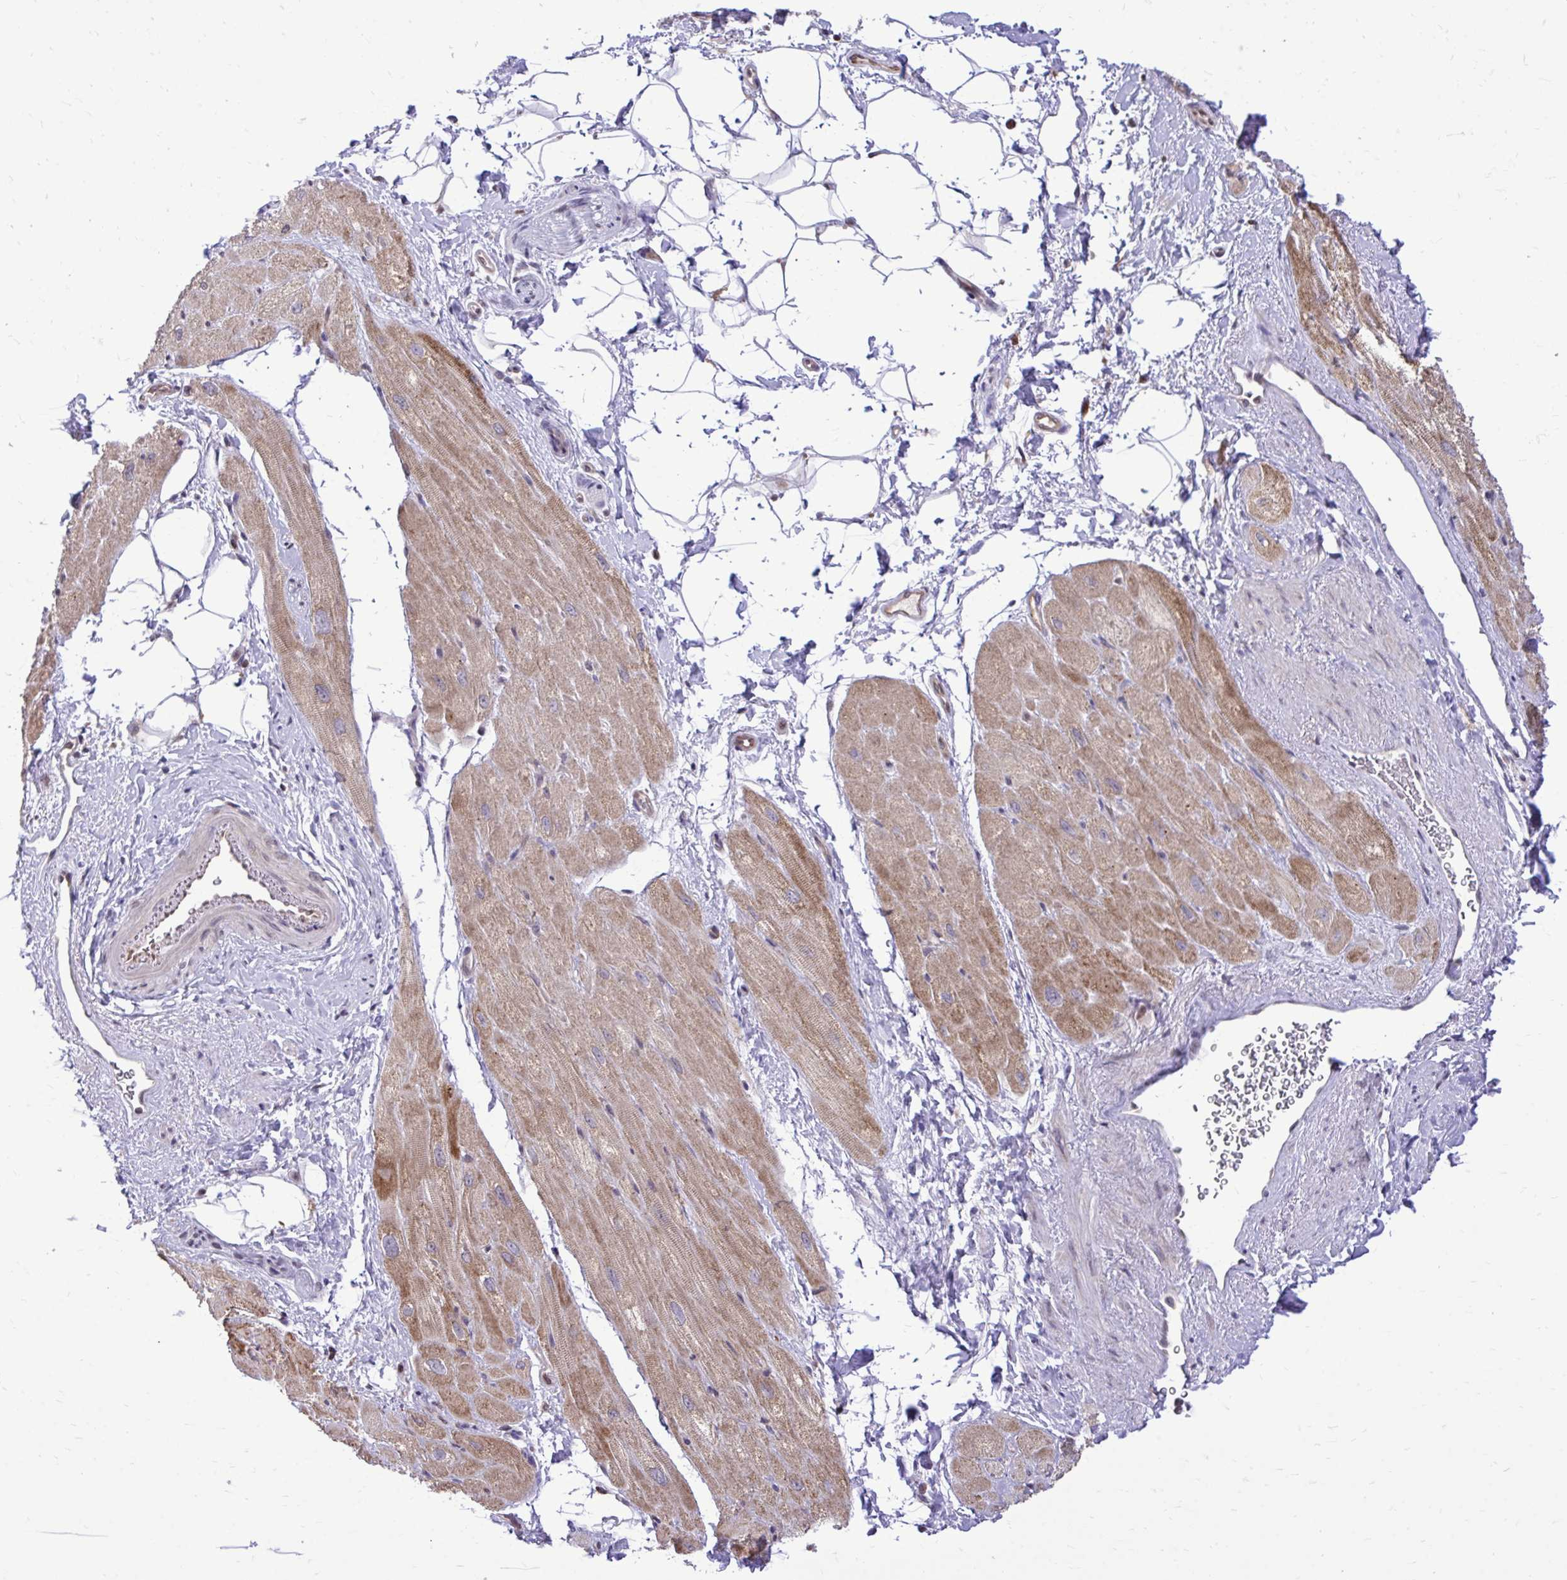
{"staining": {"intensity": "moderate", "quantity": ">75%", "location": "cytoplasmic/membranous"}, "tissue": "heart muscle", "cell_type": "Cardiomyocytes", "image_type": "normal", "snomed": [{"axis": "morphology", "description": "Normal tissue, NOS"}, {"axis": "topography", "description": "Heart"}], "caption": "This photomicrograph demonstrates IHC staining of normal heart muscle, with medium moderate cytoplasmic/membranous expression in about >75% of cardiomyocytes.", "gene": "METTL9", "patient": {"sex": "male", "age": 62}}